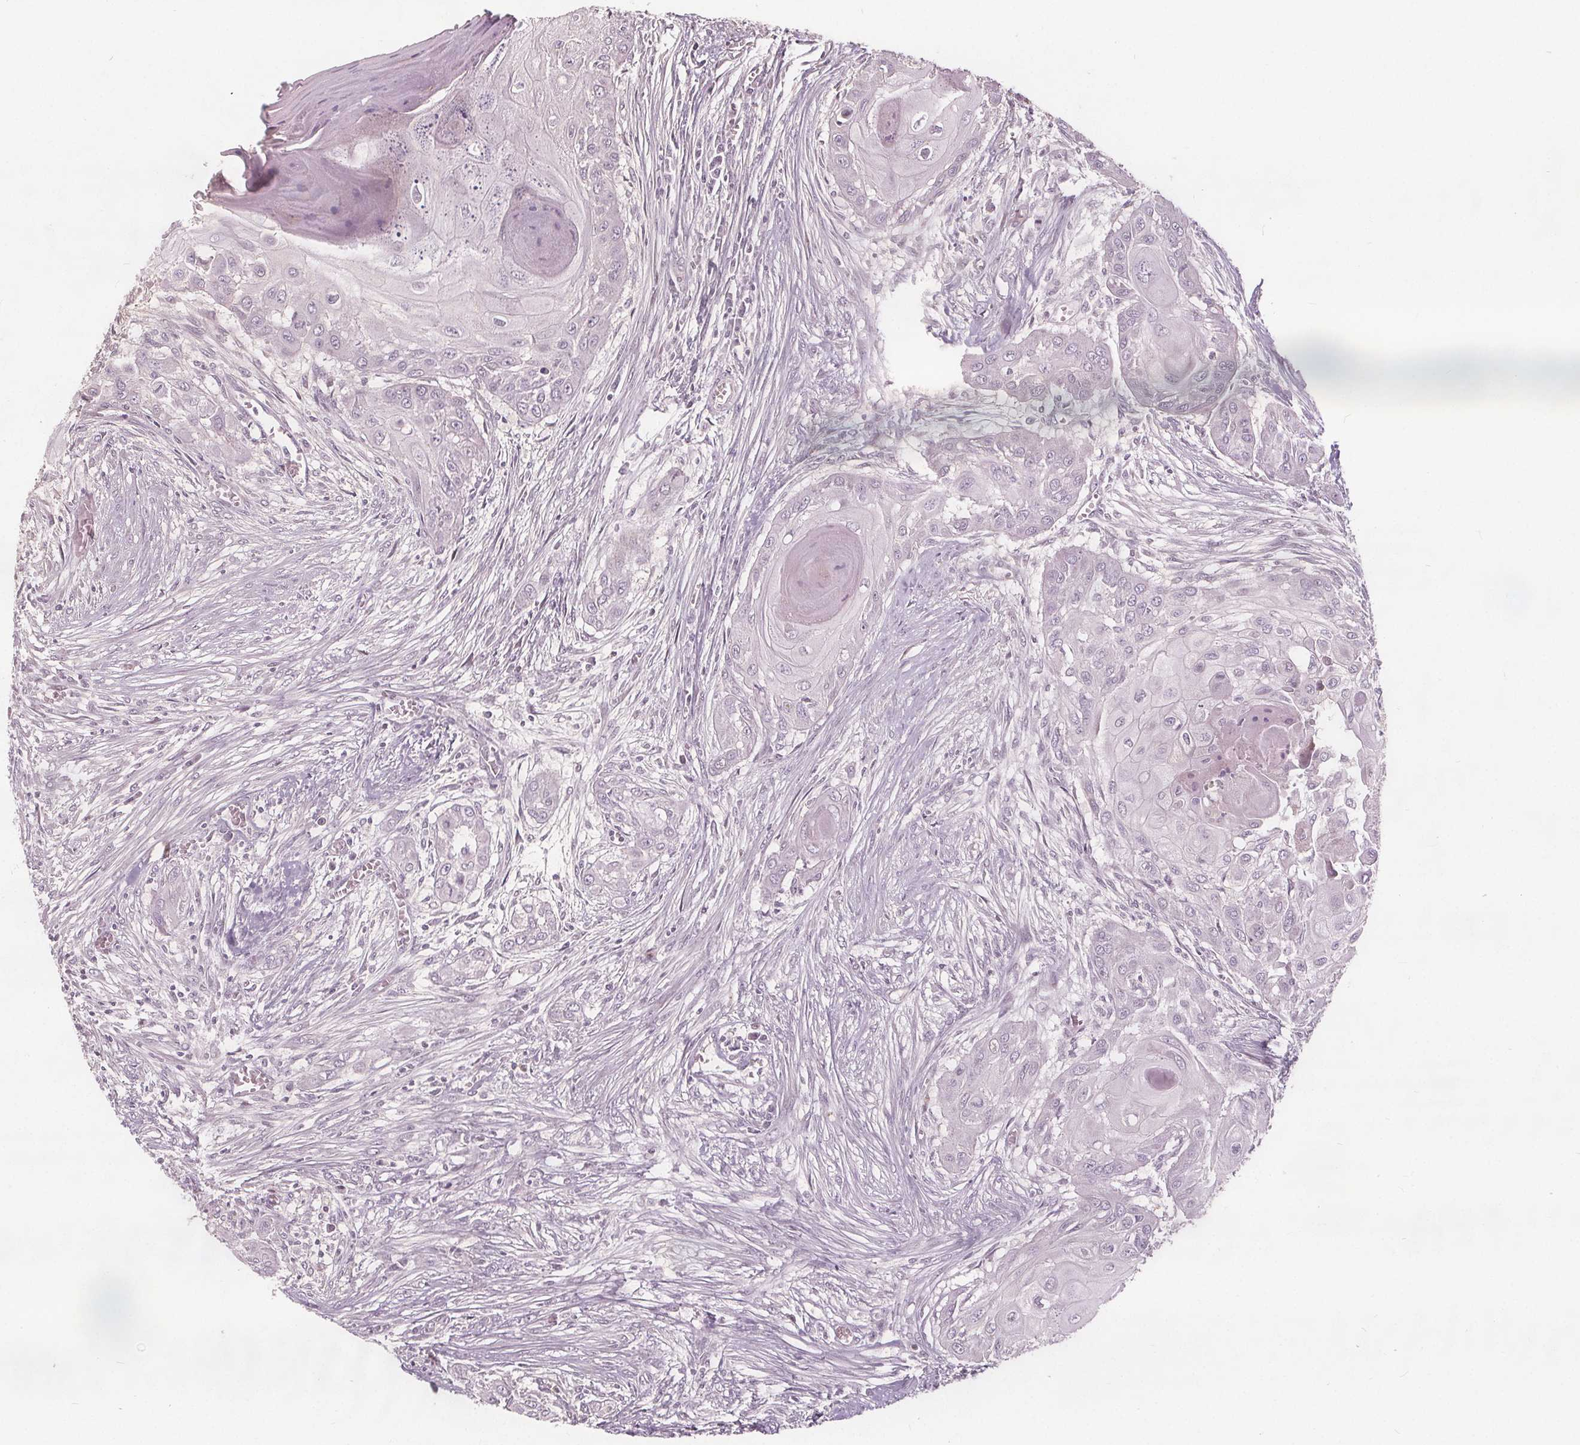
{"staining": {"intensity": "negative", "quantity": "none", "location": "none"}, "tissue": "head and neck cancer", "cell_type": "Tumor cells", "image_type": "cancer", "snomed": [{"axis": "morphology", "description": "Squamous cell carcinoma, NOS"}, {"axis": "topography", "description": "Oral tissue"}, {"axis": "topography", "description": "Head-Neck"}], "caption": "Tumor cells show no significant protein staining in squamous cell carcinoma (head and neck). Nuclei are stained in blue.", "gene": "PTPRT", "patient": {"sex": "male", "age": 71}}